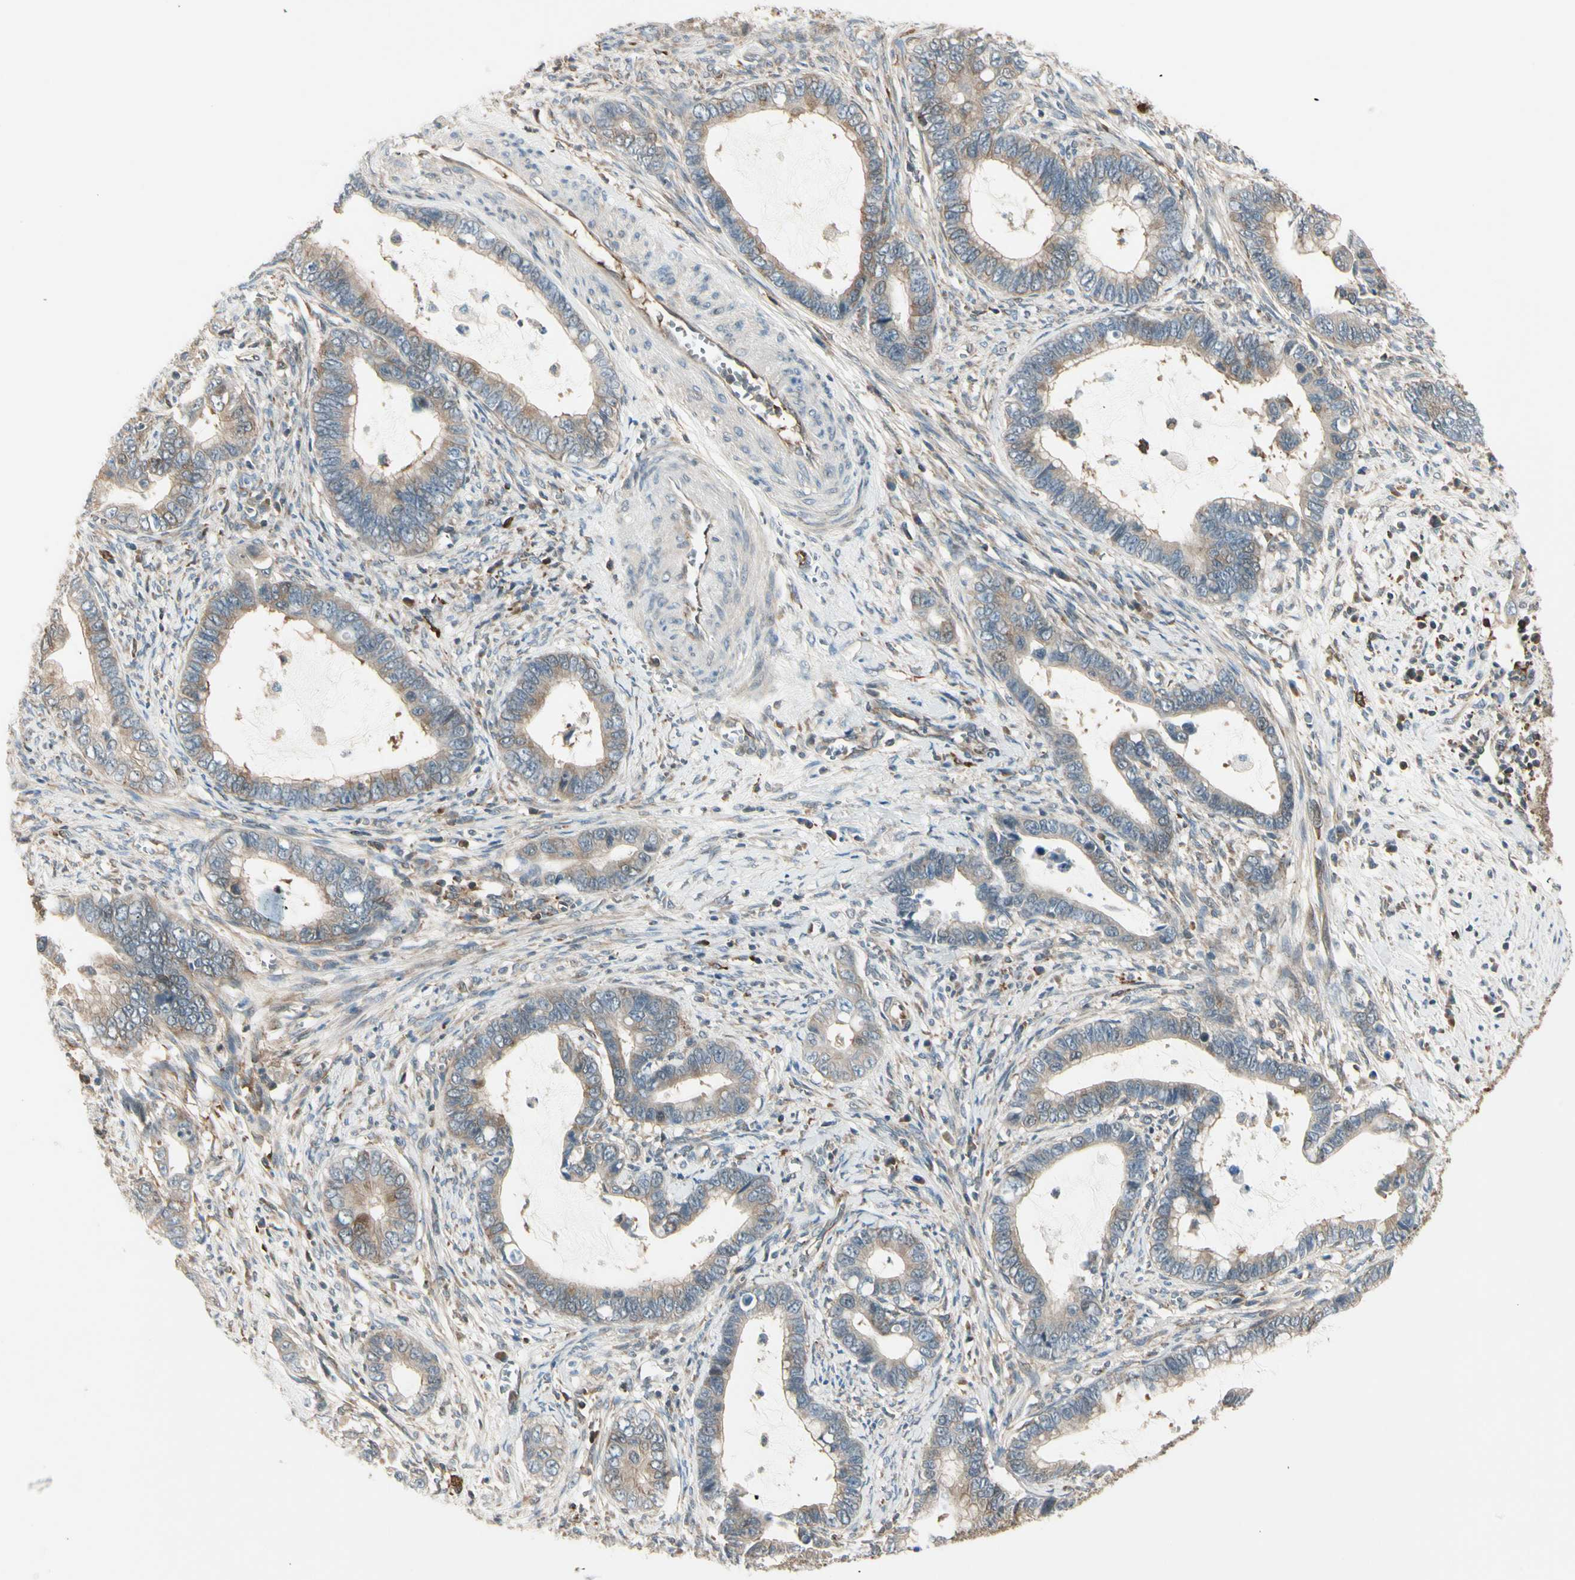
{"staining": {"intensity": "weak", "quantity": ">75%", "location": "cytoplasmic/membranous"}, "tissue": "cervical cancer", "cell_type": "Tumor cells", "image_type": "cancer", "snomed": [{"axis": "morphology", "description": "Adenocarcinoma, NOS"}, {"axis": "topography", "description": "Cervix"}], "caption": "Immunohistochemical staining of human cervical cancer reveals low levels of weak cytoplasmic/membranous expression in approximately >75% of tumor cells.", "gene": "OXSR1", "patient": {"sex": "female", "age": 44}}